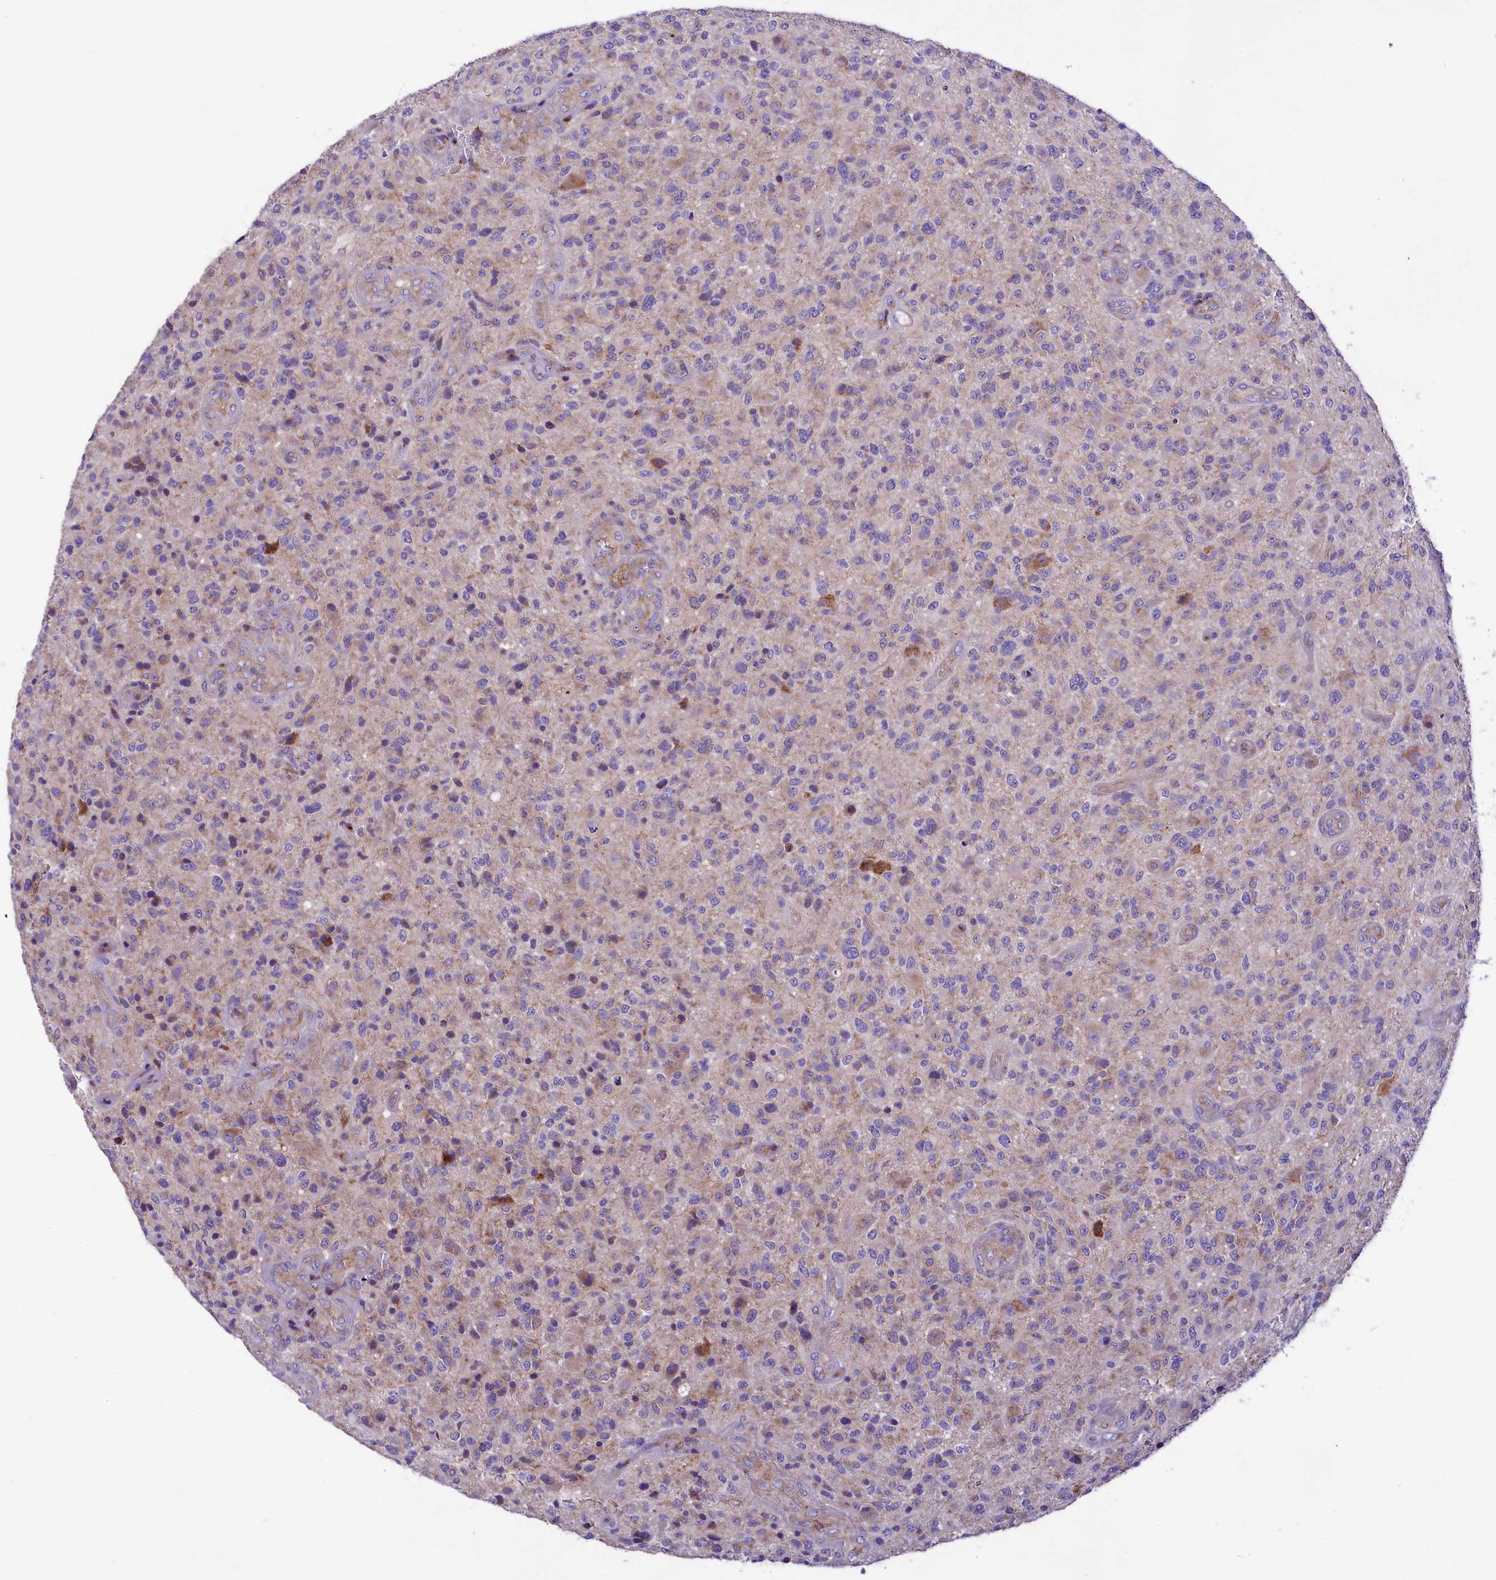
{"staining": {"intensity": "weak", "quantity": "<25%", "location": "cytoplasmic/membranous"}, "tissue": "glioma", "cell_type": "Tumor cells", "image_type": "cancer", "snomed": [{"axis": "morphology", "description": "Glioma, malignant, High grade"}, {"axis": "topography", "description": "Brain"}], "caption": "IHC of human glioma exhibits no expression in tumor cells.", "gene": "PEMT", "patient": {"sex": "male", "age": 47}}